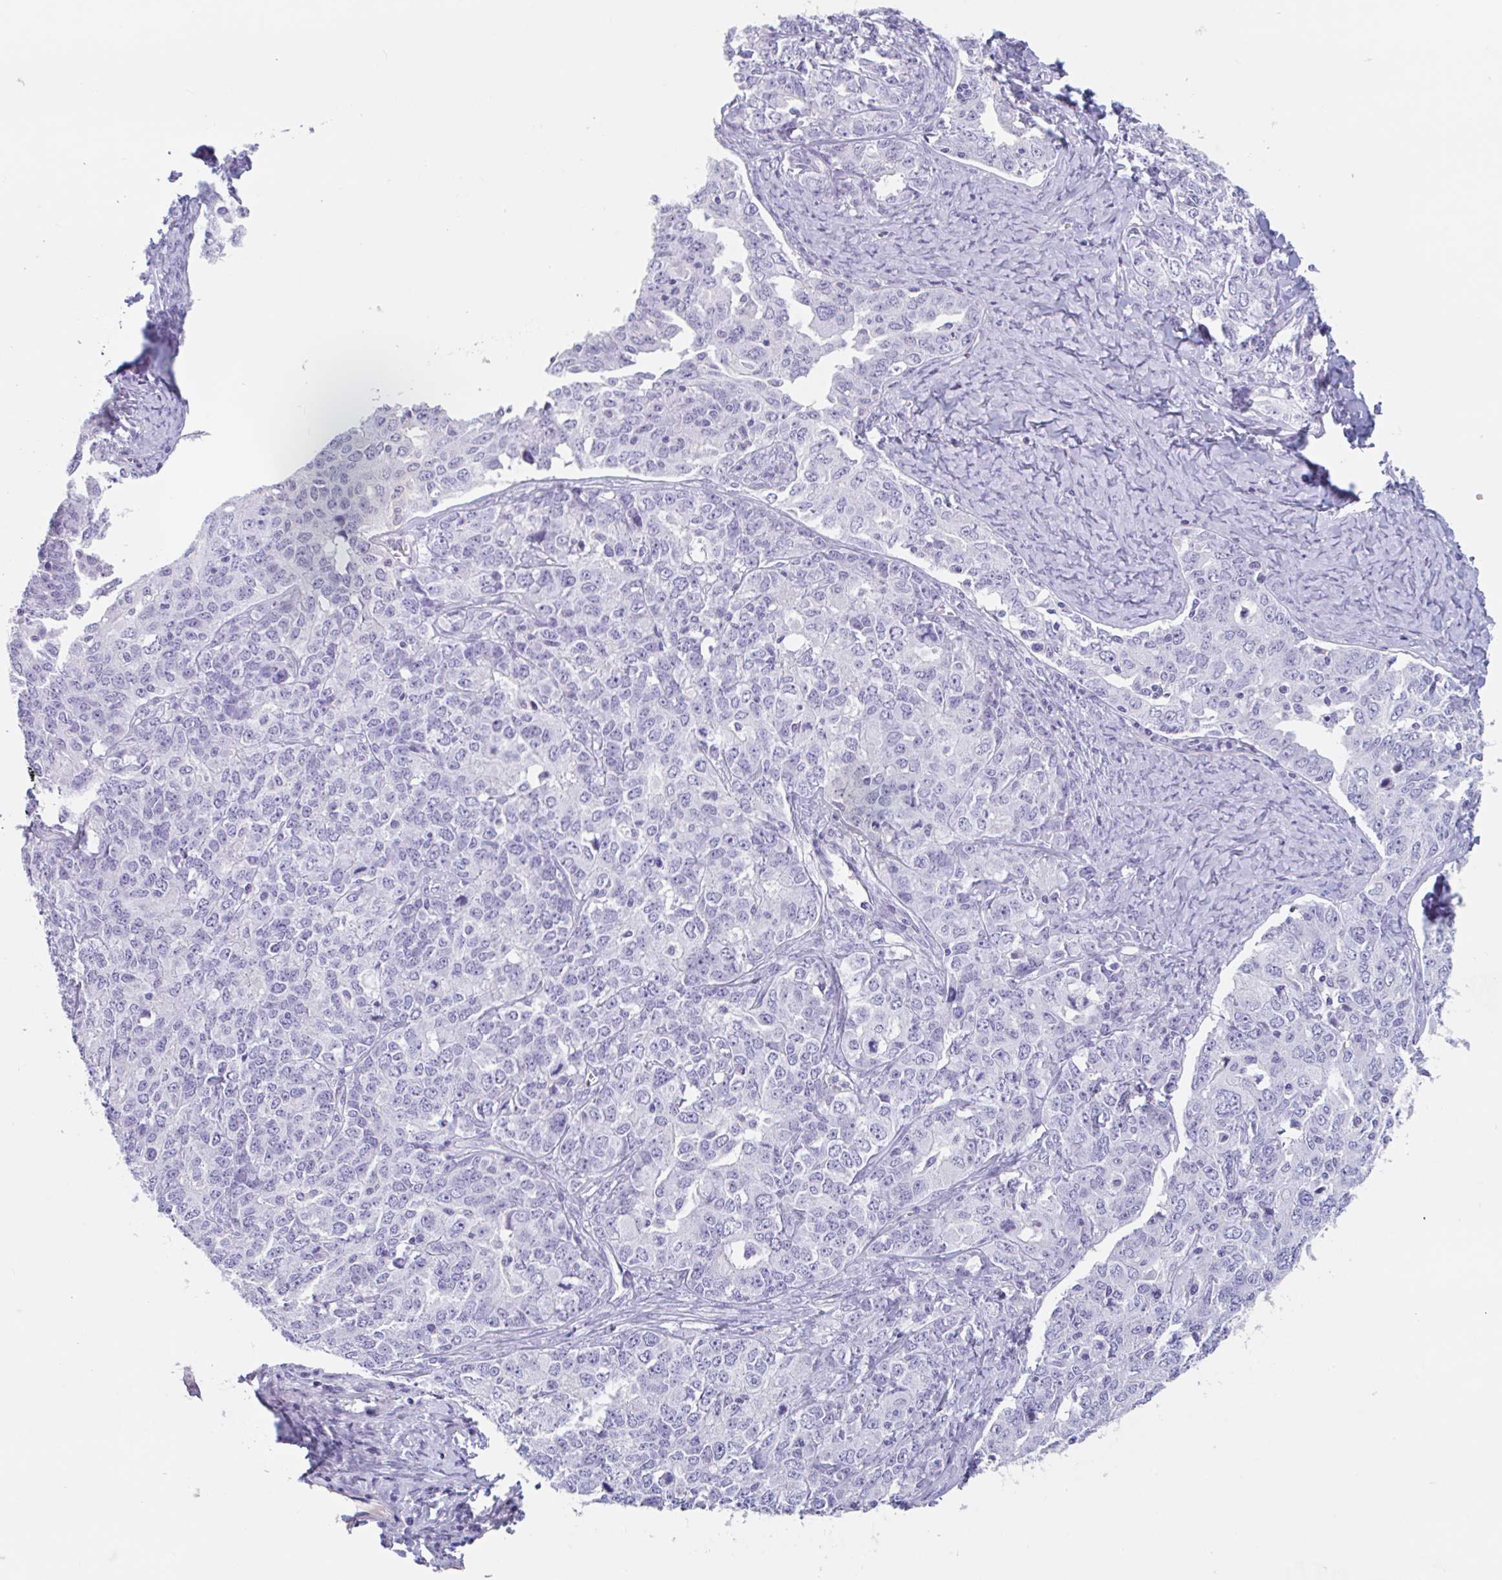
{"staining": {"intensity": "negative", "quantity": "none", "location": "none"}, "tissue": "ovarian cancer", "cell_type": "Tumor cells", "image_type": "cancer", "snomed": [{"axis": "morphology", "description": "Carcinoma, endometroid"}, {"axis": "topography", "description": "Ovary"}], "caption": "IHC photomicrograph of neoplastic tissue: human ovarian endometroid carcinoma stained with DAB reveals no significant protein expression in tumor cells.", "gene": "EMC4", "patient": {"sex": "female", "age": 62}}